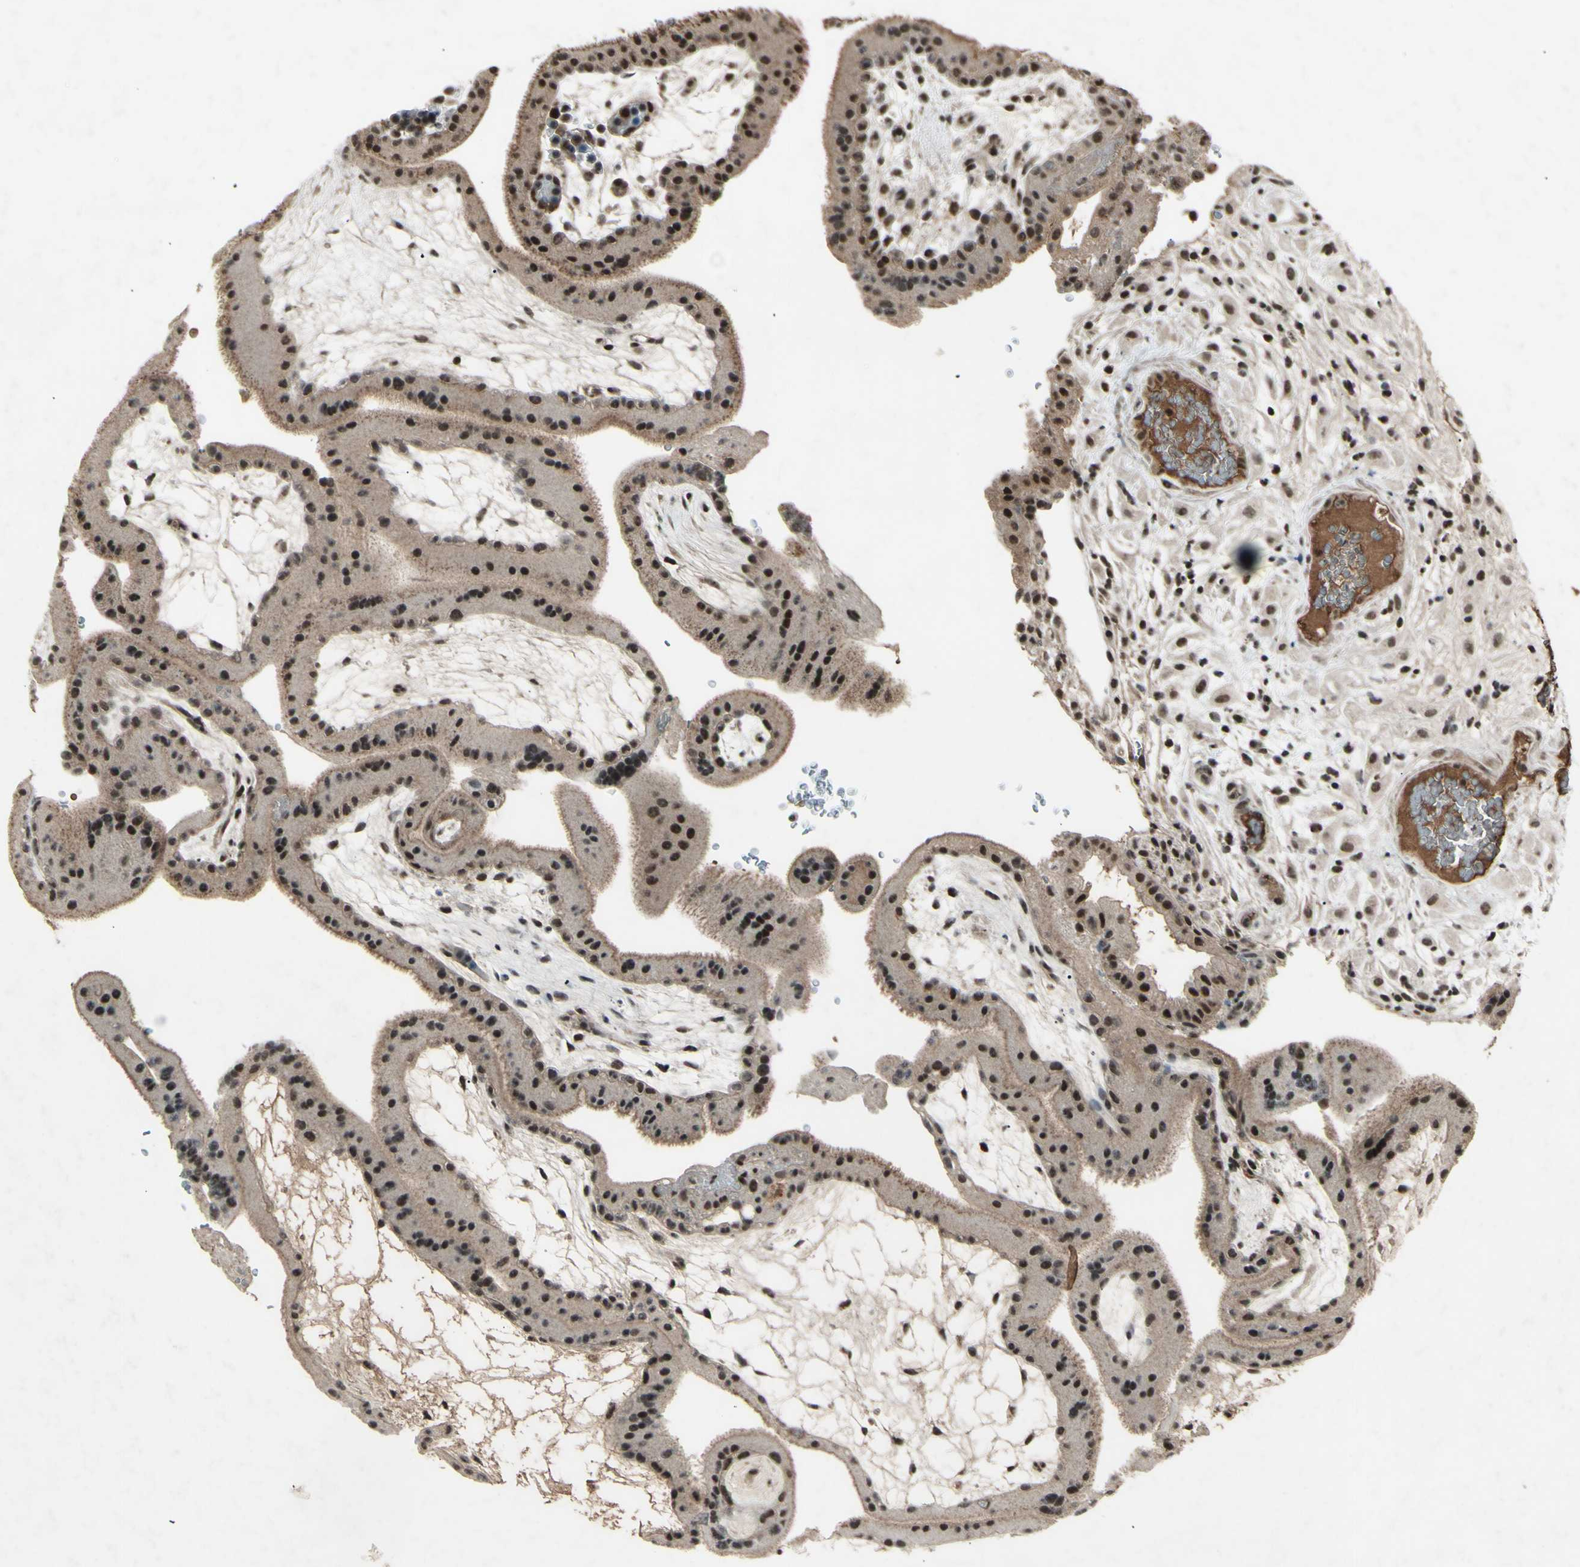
{"staining": {"intensity": "moderate", "quantity": ">75%", "location": "nuclear"}, "tissue": "placenta", "cell_type": "Trophoblastic cells", "image_type": "normal", "snomed": [{"axis": "morphology", "description": "Normal tissue, NOS"}, {"axis": "topography", "description": "Placenta"}], "caption": "The photomicrograph reveals a brown stain indicating the presence of a protein in the nuclear of trophoblastic cells in placenta. (brown staining indicates protein expression, while blue staining denotes nuclei).", "gene": "SNW1", "patient": {"sex": "female", "age": 19}}